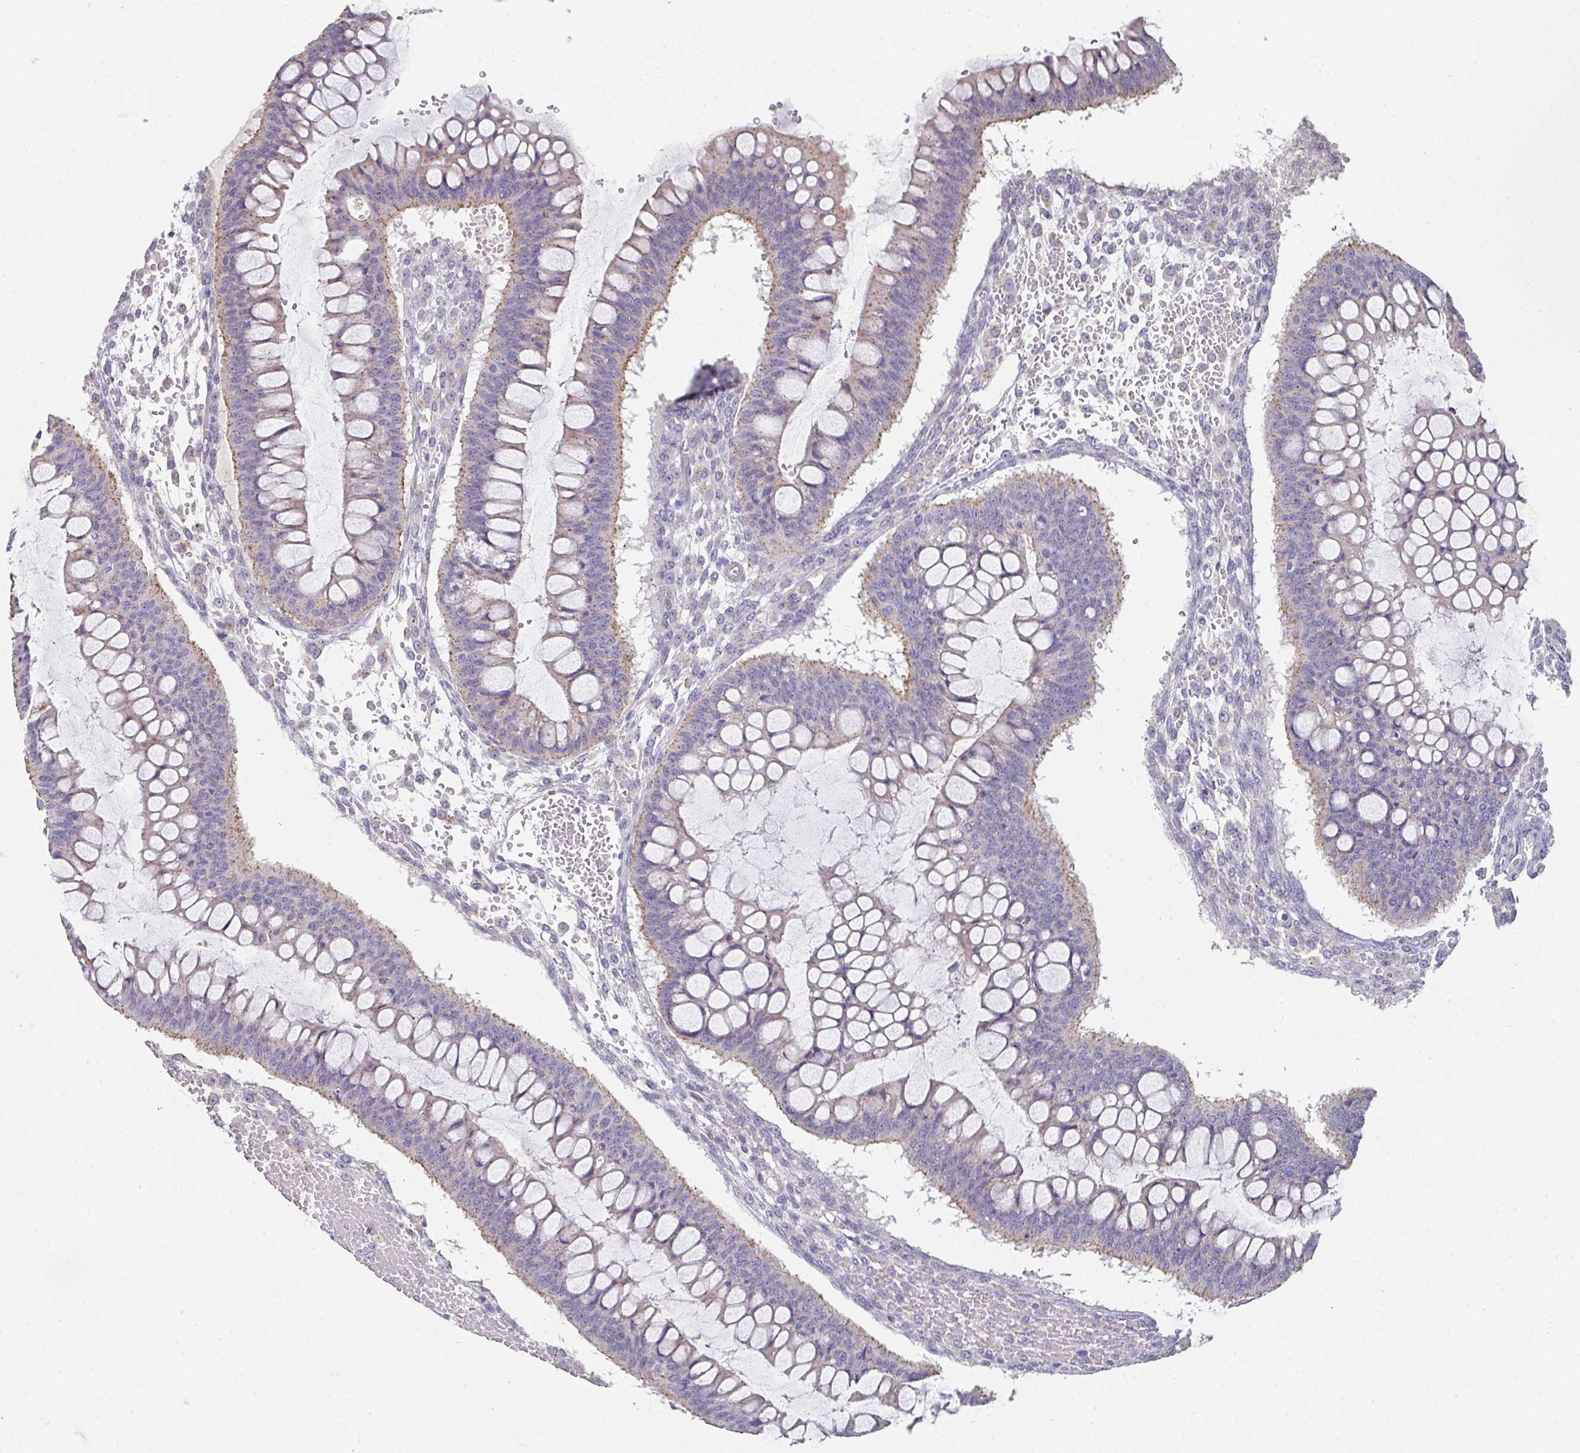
{"staining": {"intensity": "weak", "quantity": "25%-75%", "location": "cytoplasmic/membranous"}, "tissue": "ovarian cancer", "cell_type": "Tumor cells", "image_type": "cancer", "snomed": [{"axis": "morphology", "description": "Cystadenocarcinoma, mucinous, NOS"}, {"axis": "topography", "description": "Ovary"}], "caption": "Weak cytoplasmic/membranous protein staining is present in about 25%-75% of tumor cells in ovarian cancer (mucinous cystadenocarcinoma). (brown staining indicates protein expression, while blue staining denotes nuclei).", "gene": "CHMP5", "patient": {"sex": "female", "age": 73}}